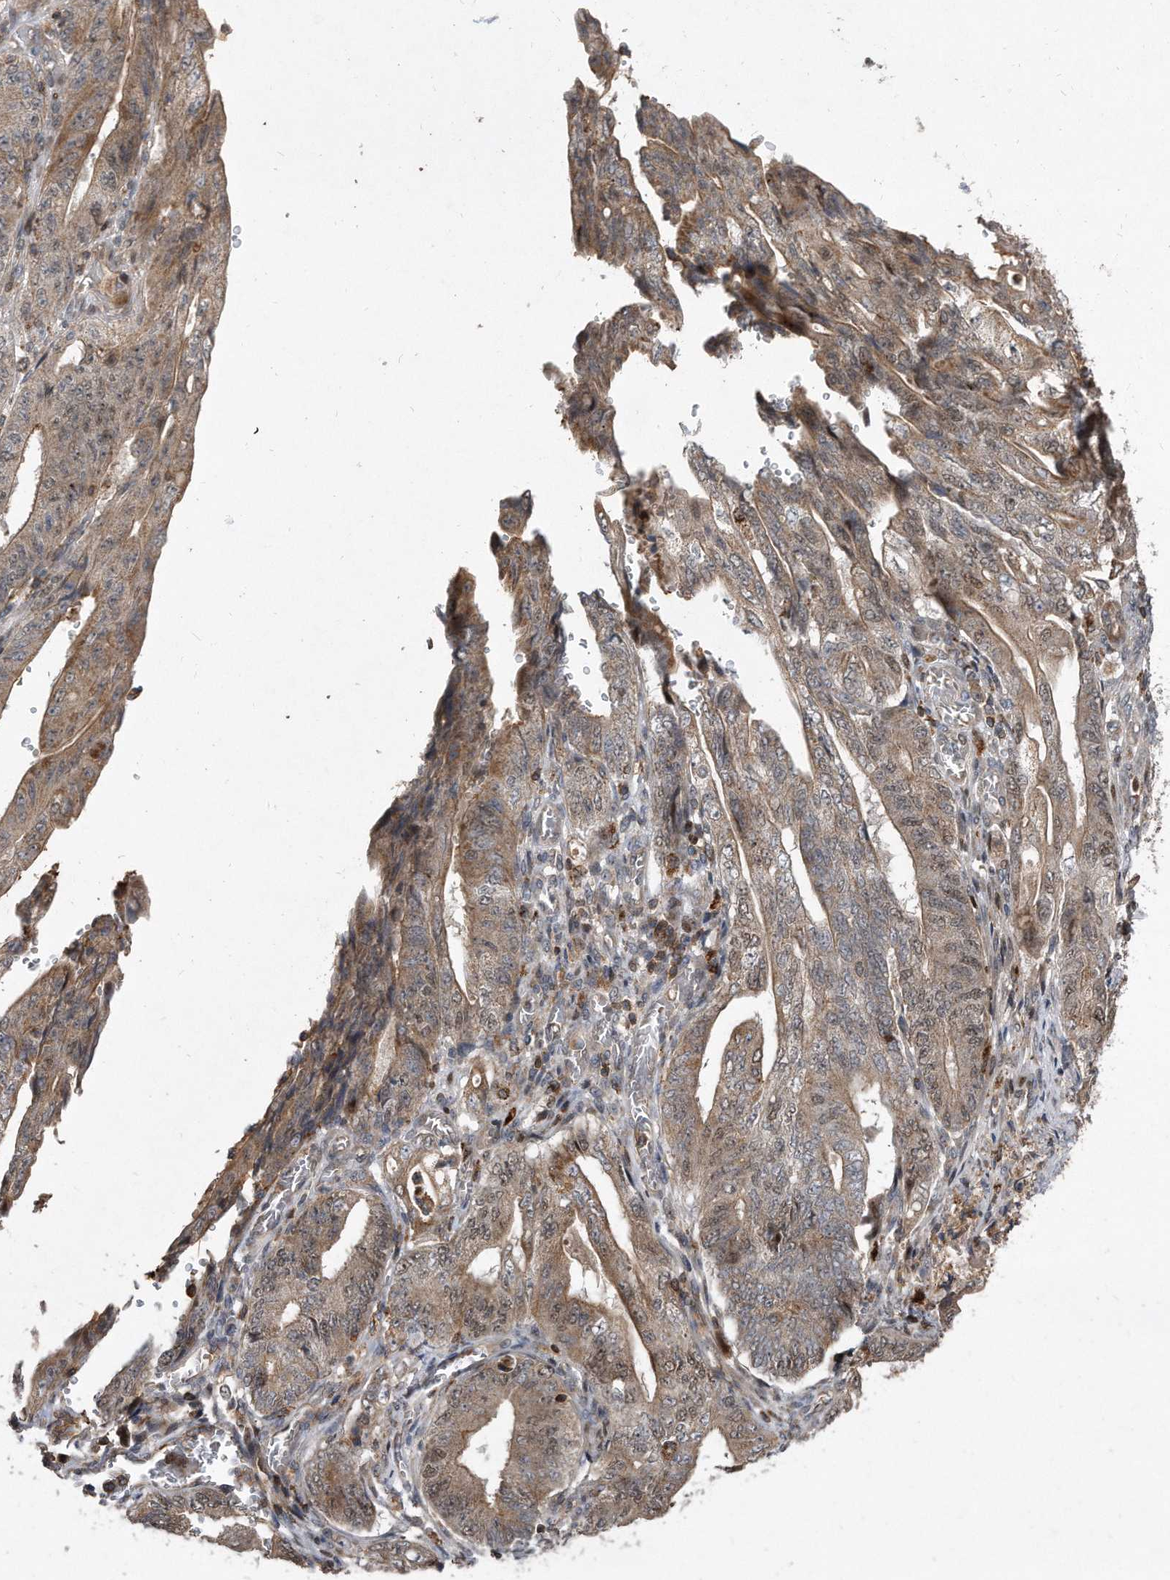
{"staining": {"intensity": "weak", "quantity": ">75%", "location": "cytoplasmic/membranous"}, "tissue": "stomach cancer", "cell_type": "Tumor cells", "image_type": "cancer", "snomed": [{"axis": "morphology", "description": "Adenocarcinoma, NOS"}, {"axis": "topography", "description": "Stomach"}], "caption": "The image reveals immunohistochemical staining of stomach cancer (adenocarcinoma). There is weak cytoplasmic/membranous positivity is appreciated in approximately >75% of tumor cells. Nuclei are stained in blue.", "gene": "PGBD2", "patient": {"sex": "female", "age": 73}}